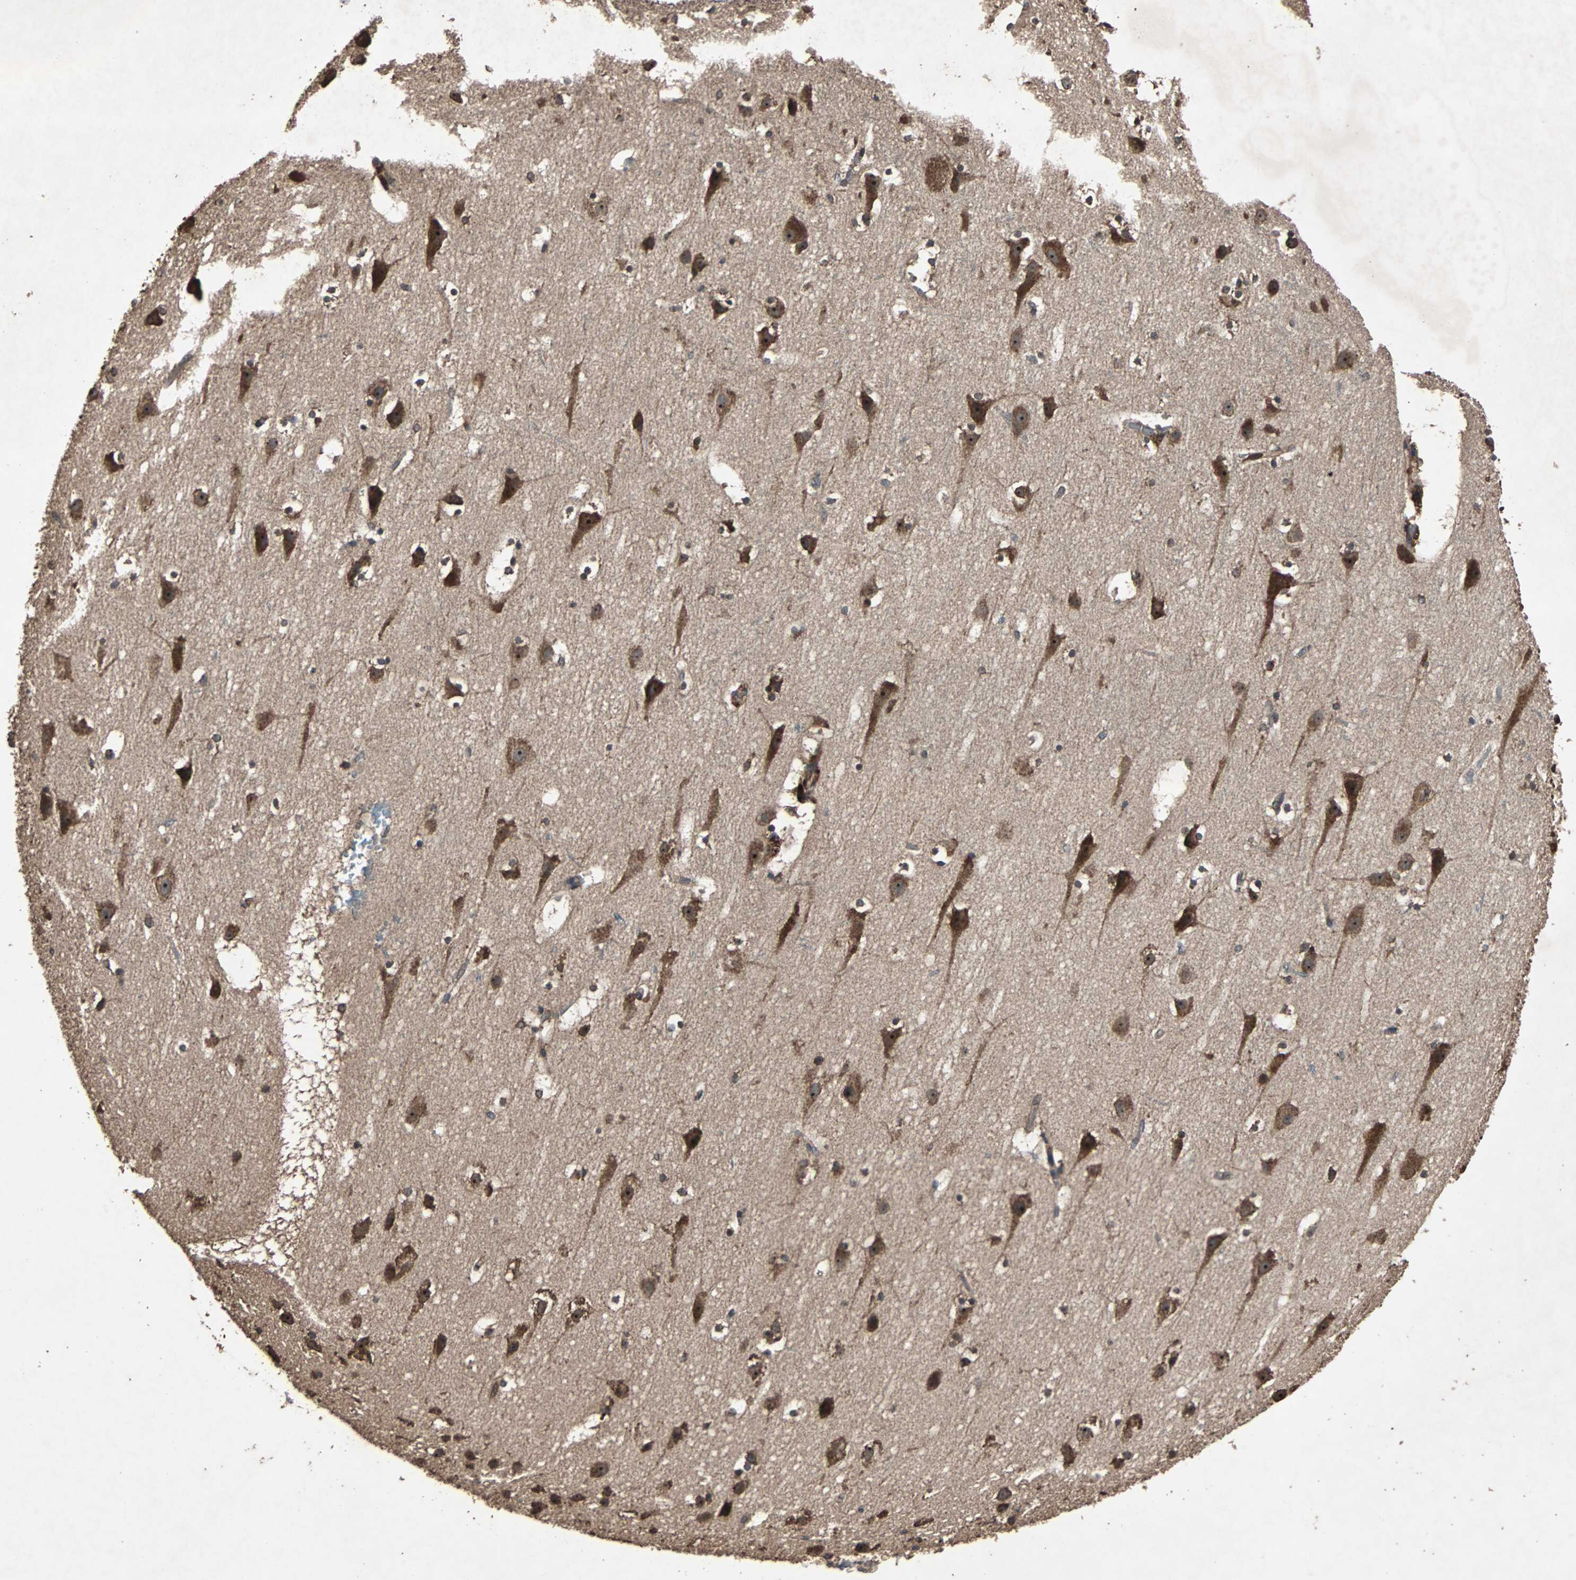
{"staining": {"intensity": "weak", "quantity": "25%-75%", "location": "cytoplasmic/membranous"}, "tissue": "cerebral cortex", "cell_type": "Endothelial cells", "image_type": "normal", "snomed": [{"axis": "morphology", "description": "Normal tissue, NOS"}, {"axis": "topography", "description": "Cerebral cortex"}], "caption": "A brown stain highlights weak cytoplasmic/membranous positivity of a protein in endothelial cells of unremarkable human cerebral cortex.", "gene": "LAMTOR5", "patient": {"sex": "male", "age": 45}}